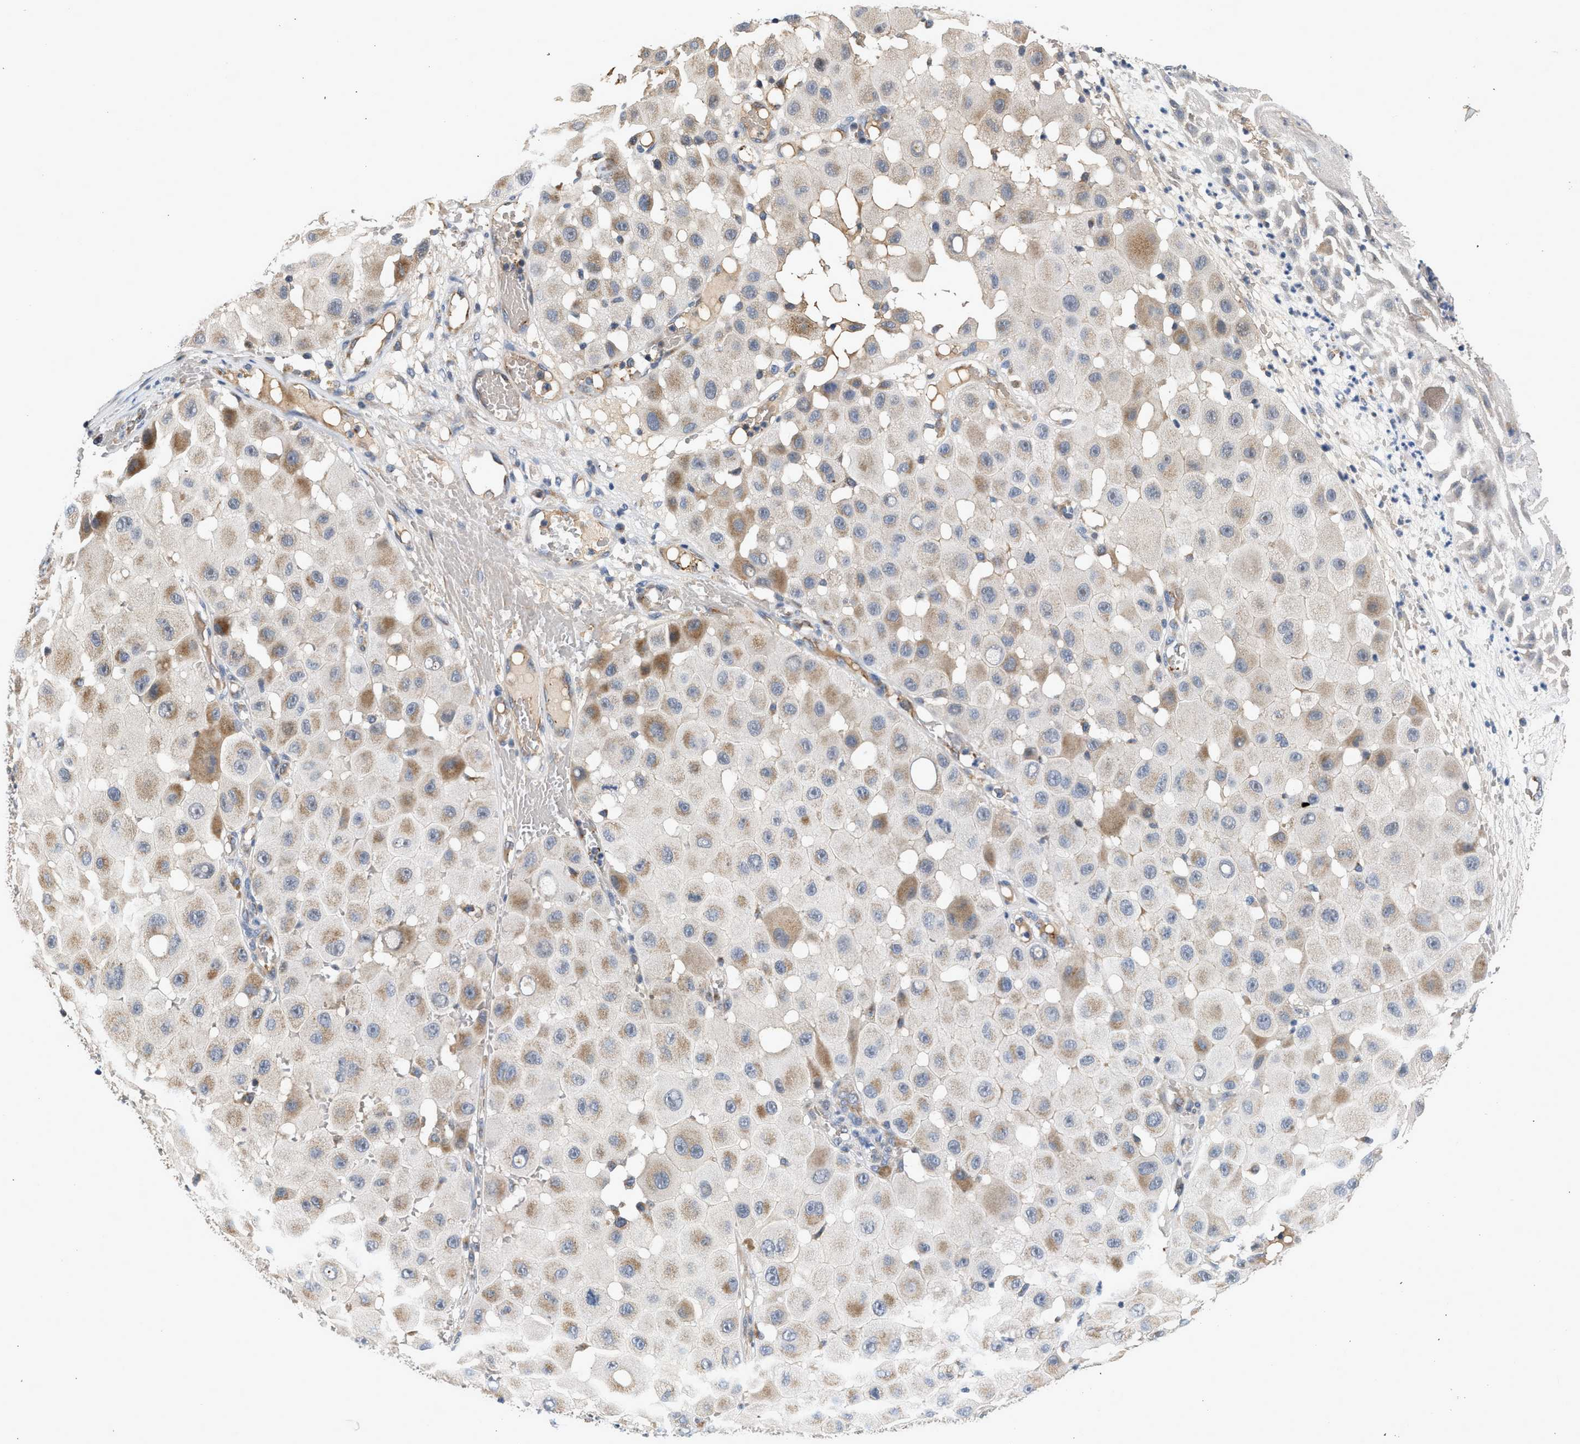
{"staining": {"intensity": "moderate", "quantity": "25%-75%", "location": "cytoplasmic/membranous"}, "tissue": "melanoma", "cell_type": "Tumor cells", "image_type": "cancer", "snomed": [{"axis": "morphology", "description": "Malignant melanoma, NOS"}, {"axis": "topography", "description": "Skin"}], "caption": "This histopathology image displays IHC staining of human melanoma, with medium moderate cytoplasmic/membranous staining in about 25%-75% of tumor cells.", "gene": "PIM1", "patient": {"sex": "female", "age": 81}}